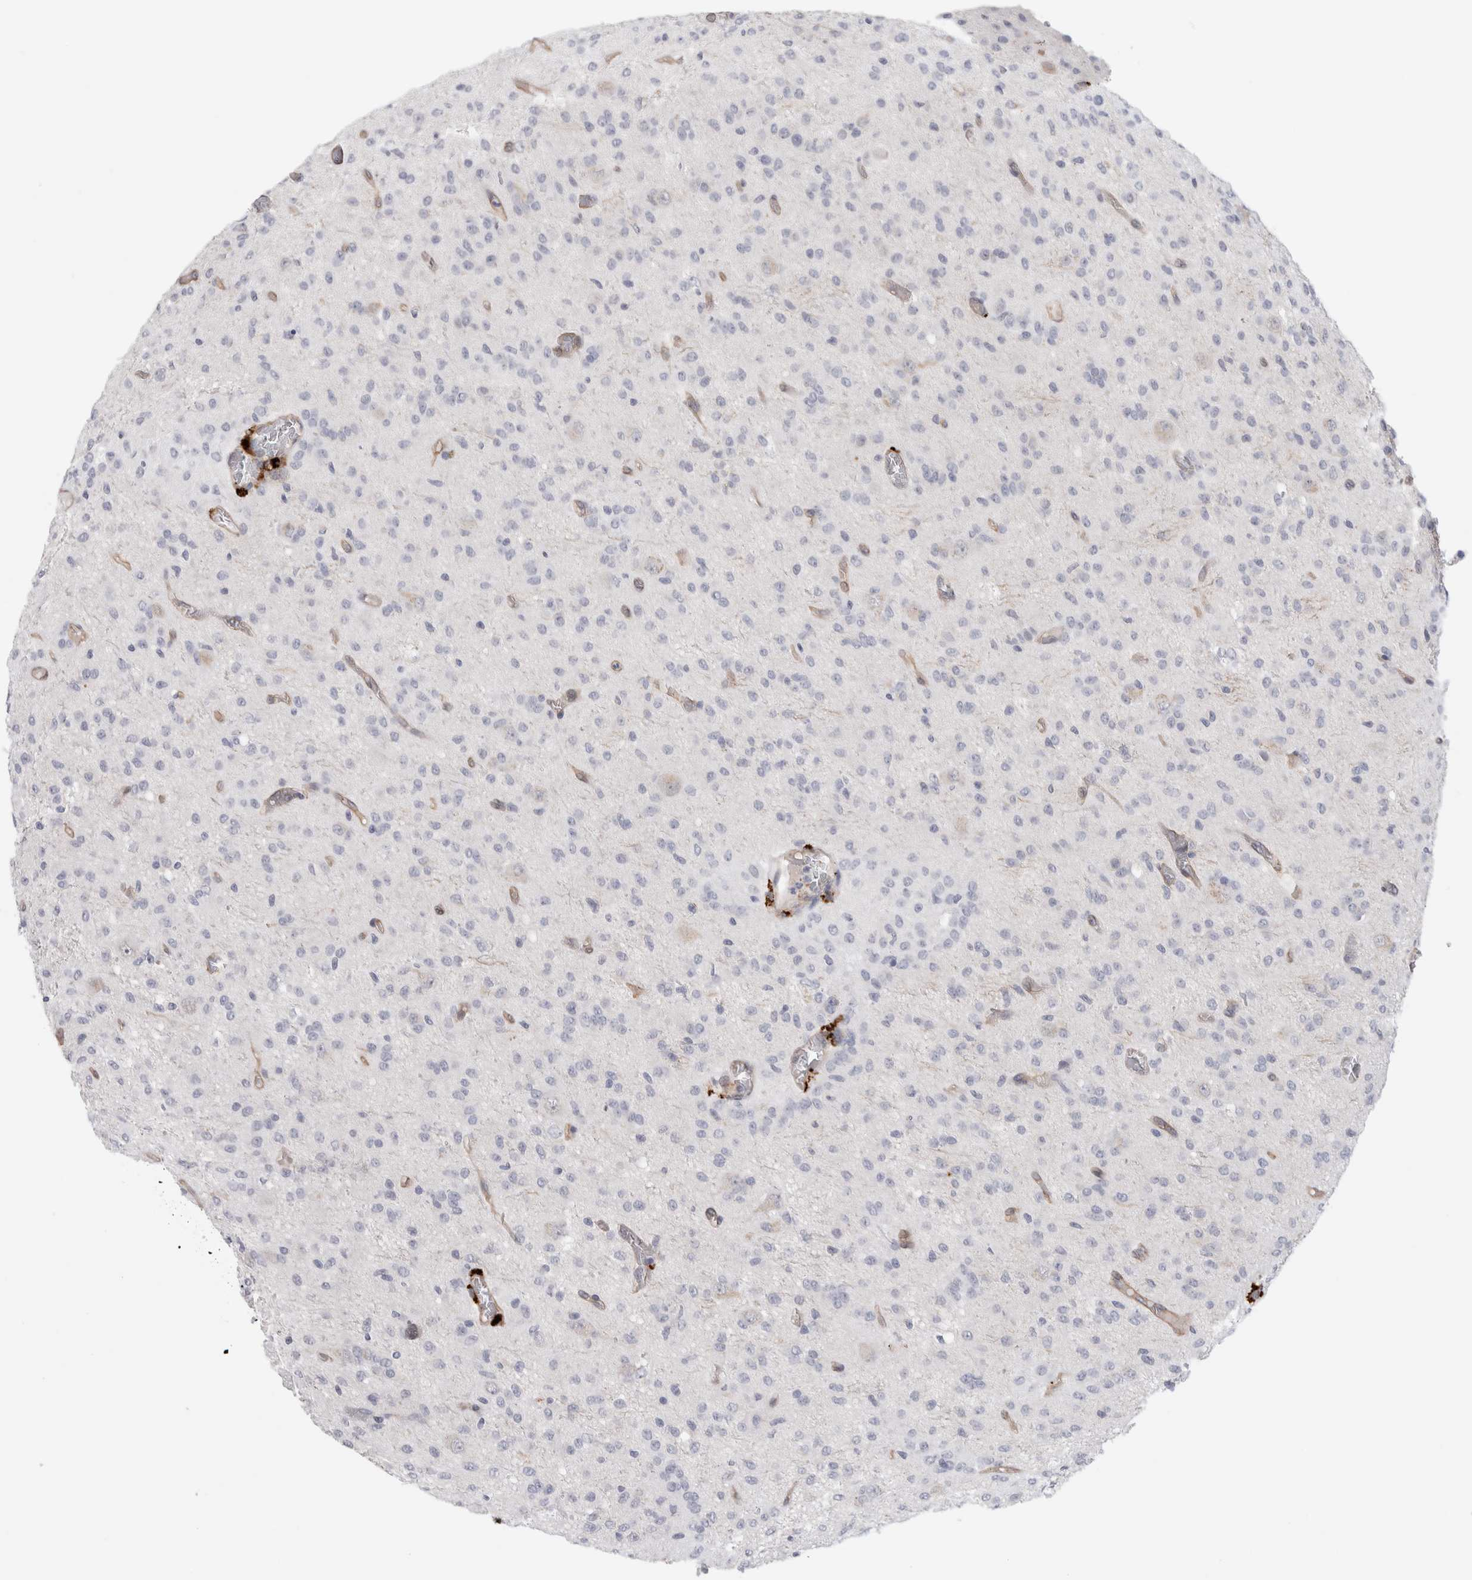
{"staining": {"intensity": "negative", "quantity": "none", "location": "none"}, "tissue": "glioma", "cell_type": "Tumor cells", "image_type": "cancer", "snomed": [{"axis": "morphology", "description": "Glioma, malignant, High grade"}, {"axis": "topography", "description": "Brain"}], "caption": "Tumor cells show no significant expression in glioma.", "gene": "ANKMY1", "patient": {"sex": "female", "age": 59}}